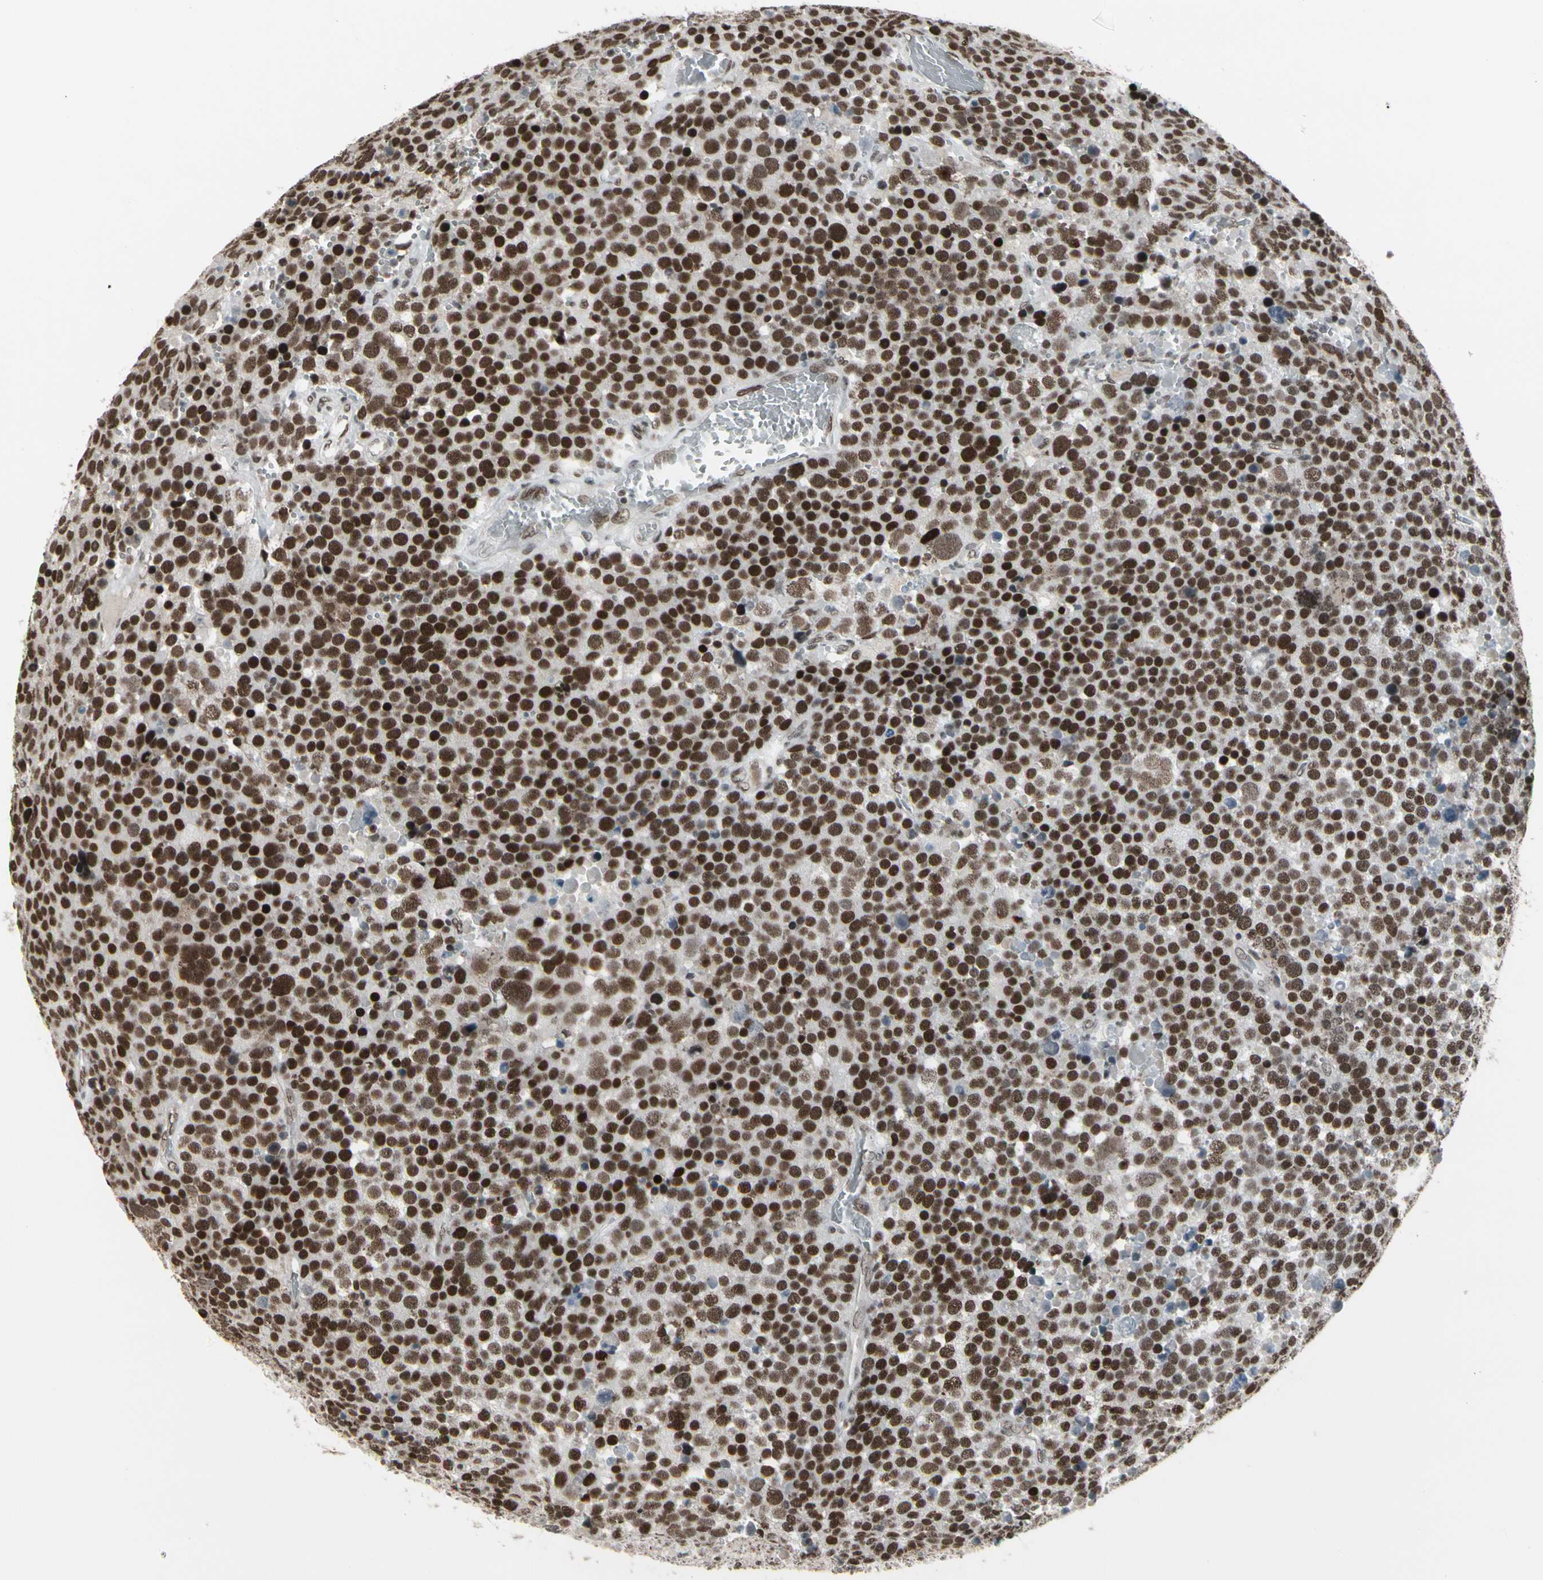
{"staining": {"intensity": "strong", "quantity": ">75%", "location": "nuclear"}, "tissue": "testis cancer", "cell_type": "Tumor cells", "image_type": "cancer", "snomed": [{"axis": "morphology", "description": "Seminoma, NOS"}, {"axis": "topography", "description": "Testis"}], "caption": "Strong nuclear staining is present in approximately >75% of tumor cells in testis cancer (seminoma).", "gene": "HMG20A", "patient": {"sex": "male", "age": 71}}